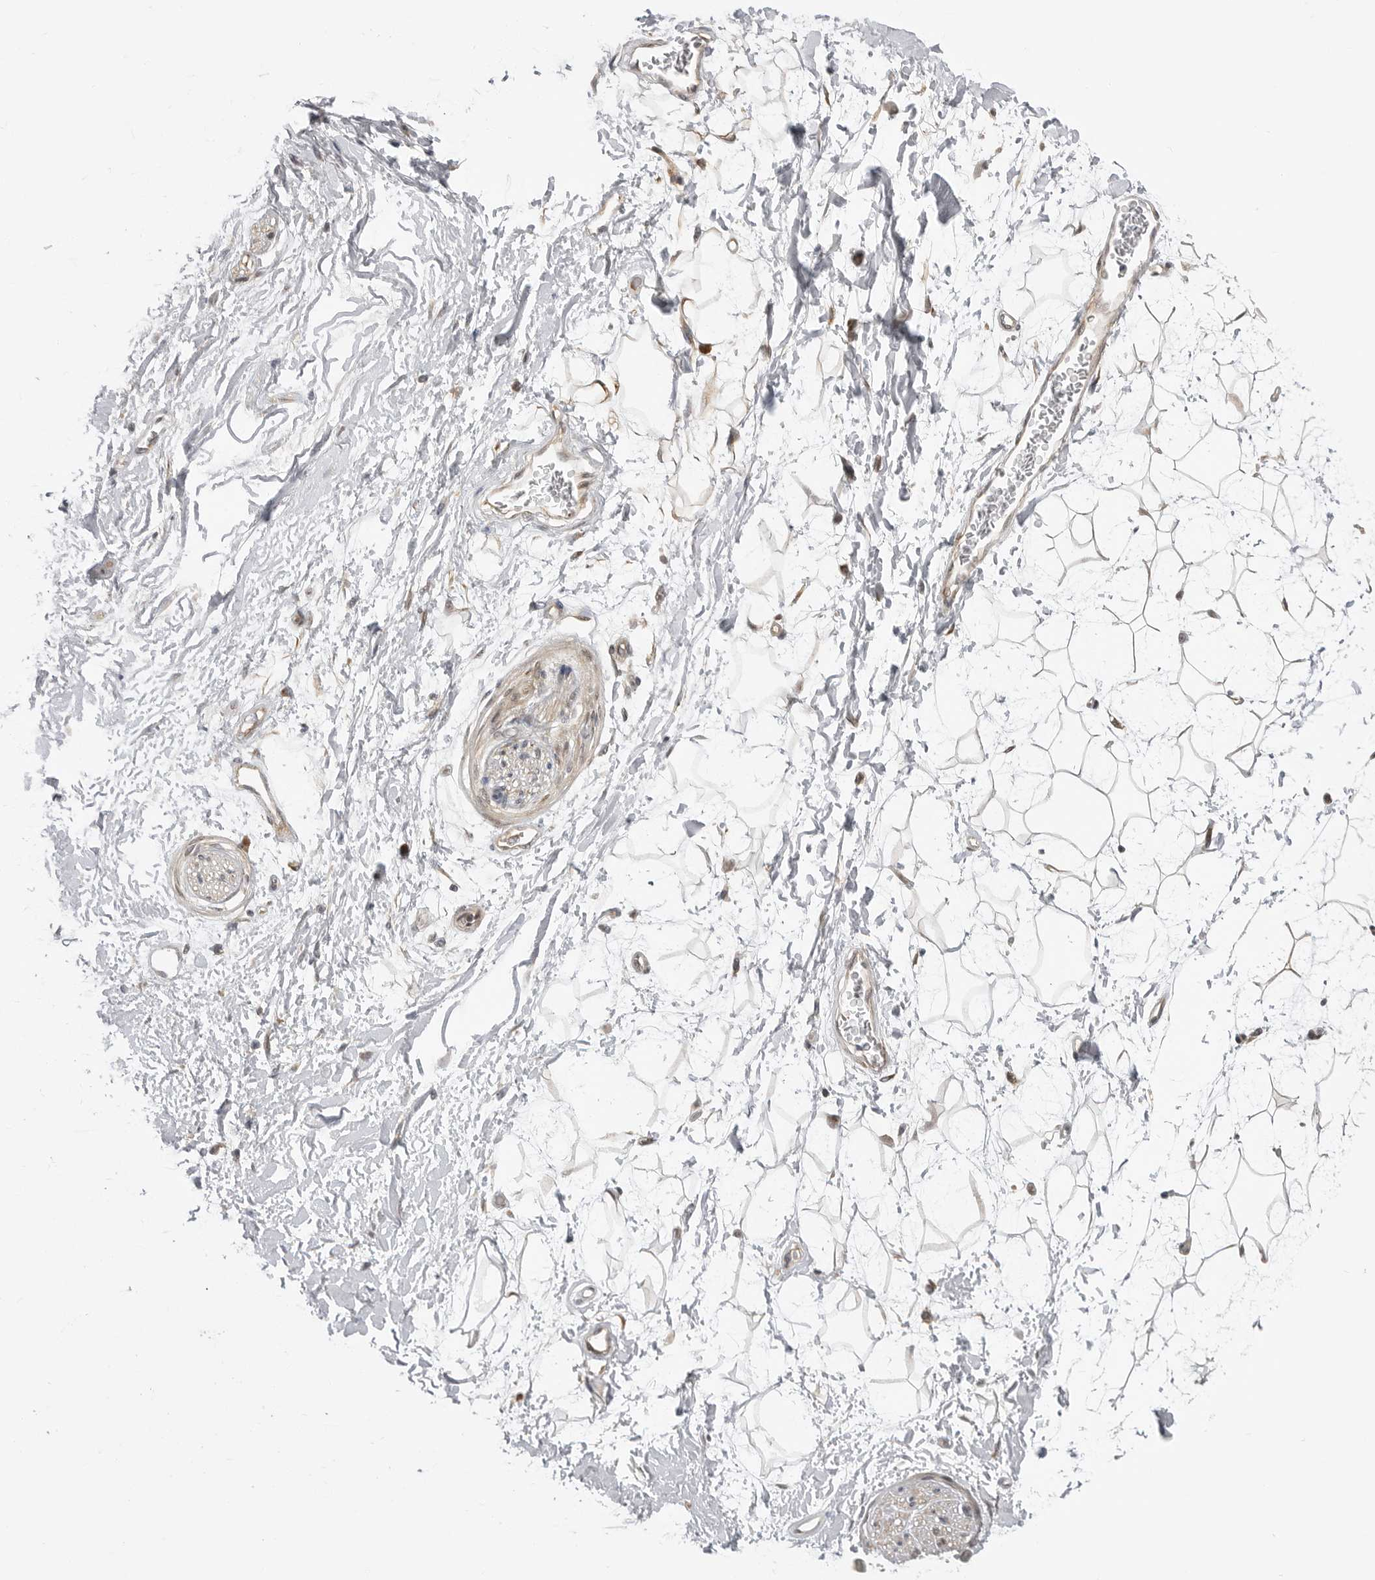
{"staining": {"intensity": "negative", "quantity": "none", "location": "none"}, "tissue": "adipose tissue", "cell_type": "Adipocytes", "image_type": "normal", "snomed": [{"axis": "morphology", "description": "Normal tissue, NOS"}, {"axis": "topography", "description": "Soft tissue"}], "caption": "Adipocytes are negative for brown protein staining in benign adipose tissue. (DAB immunohistochemistry (IHC) with hematoxylin counter stain).", "gene": "GGT6", "patient": {"sex": "male", "age": 72}}